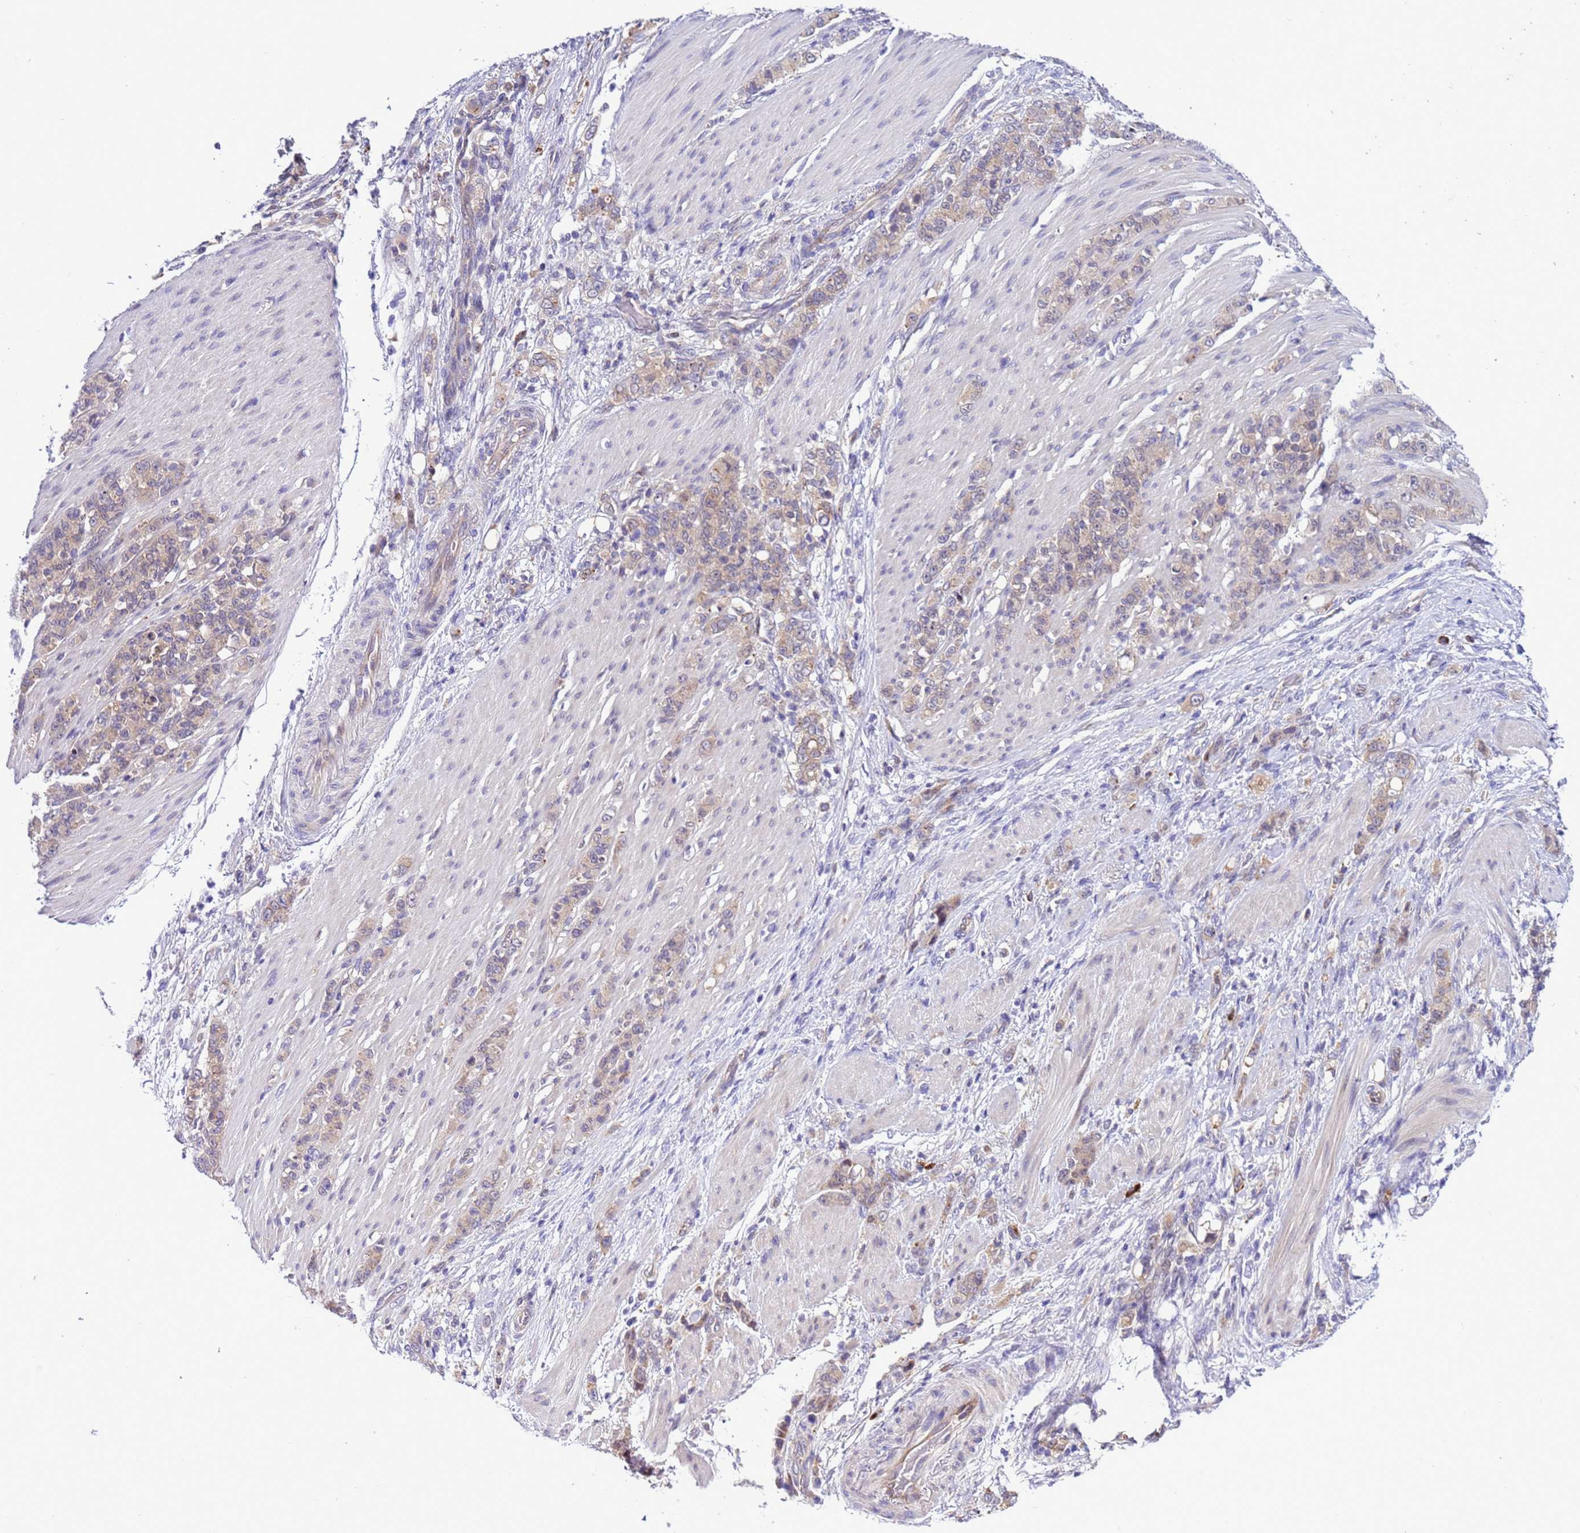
{"staining": {"intensity": "weak", "quantity": "25%-75%", "location": "cytoplasmic/membranous"}, "tissue": "stomach cancer", "cell_type": "Tumor cells", "image_type": "cancer", "snomed": [{"axis": "morphology", "description": "Adenocarcinoma, NOS"}, {"axis": "topography", "description": "Stomach"}], "caption": "Human adenocarcinoma (stomach) stained with a brown dye demonstrates weak cytoplasmic/membranous positive expression in about 25%-75% of tumor cells.", "gene": "RASD1", "patient": {"sex": "female", "age": 79}}